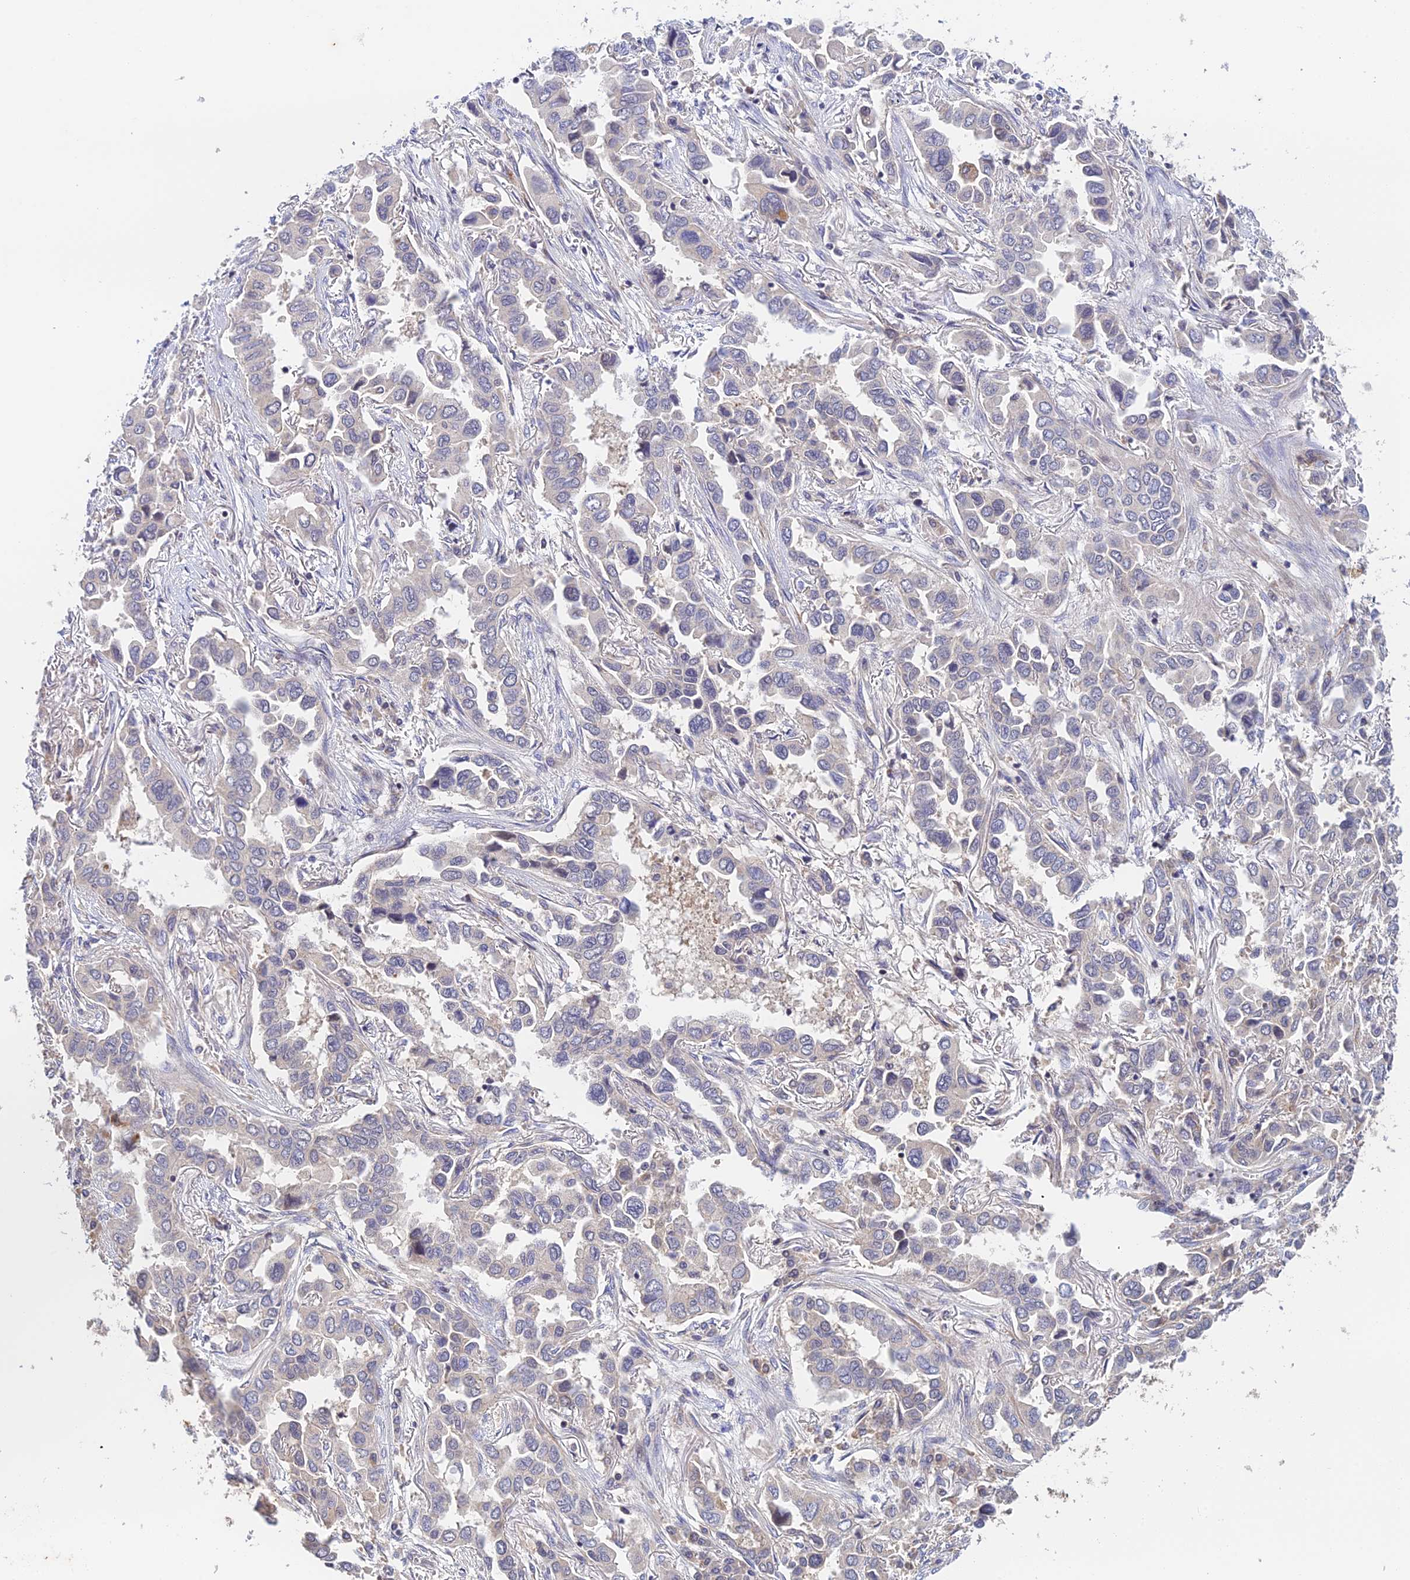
{"staining": {"intensity": "negative", "quantity": "none", "location": "none"}, "tissue": "lung cancer", "cell_type": "Tumor cells", "image_type": "cancer", "snomed": [{"axis": "morphology", "description": "Adenocarcinoma, NOS"}, {"axis": "topography", "description": "Lung"}], "caption": "High magnification brightfield microscopy of lung adenocarcinoma stained with DAB (brown) and counterstained with hematoxylin (blue): tumor cells show no significant staining.", "gene": "CWH43", "patient": {"sex": "female", "age": 76}}